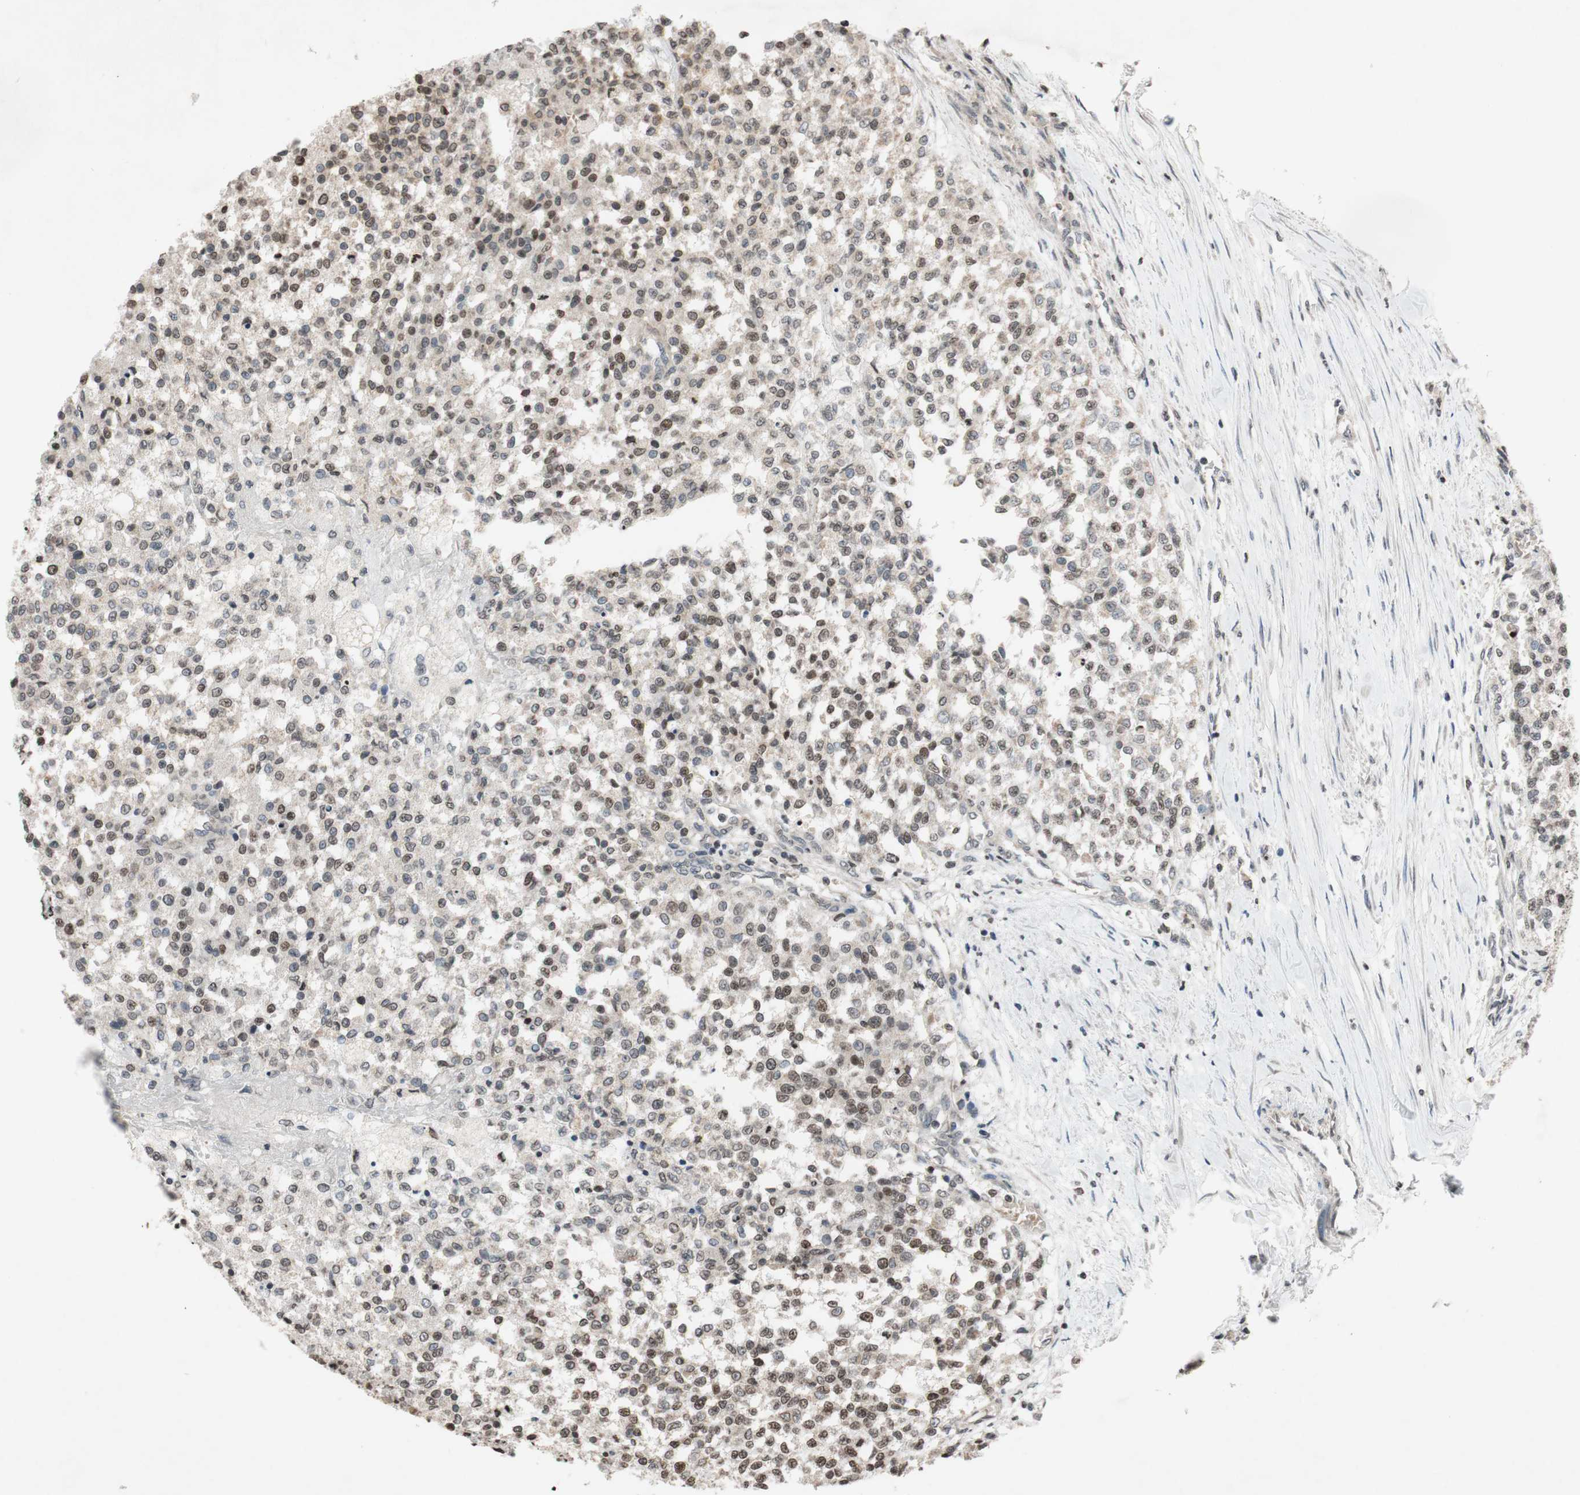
{"staining": {"intensity": "weak", "quantity": "25%-75%", "location": "nuclear"}, "tissue": "testis cancer", "cell_type": "Tumor cells", "image_type": "cancer", "snomed": [{"axis": "morphology", "description": "Seminoma, NOS"}, {"axis": "topography", "description": "Testis"}], "caption": "Immunohistochemistry staining of testis cancer (seminoma), which displays low levels of weak nuclear staining in about 25%-75% of tumor cells indicating weak nuclear protein staining. The staining was performed using DAB (3,3'-diaminobenzidine) (brown) for protein detection and nuclei were counterstained in hematoxylin (blue).", "gene": "MCM6", "patient": {"sex": "male", "age": 59}}